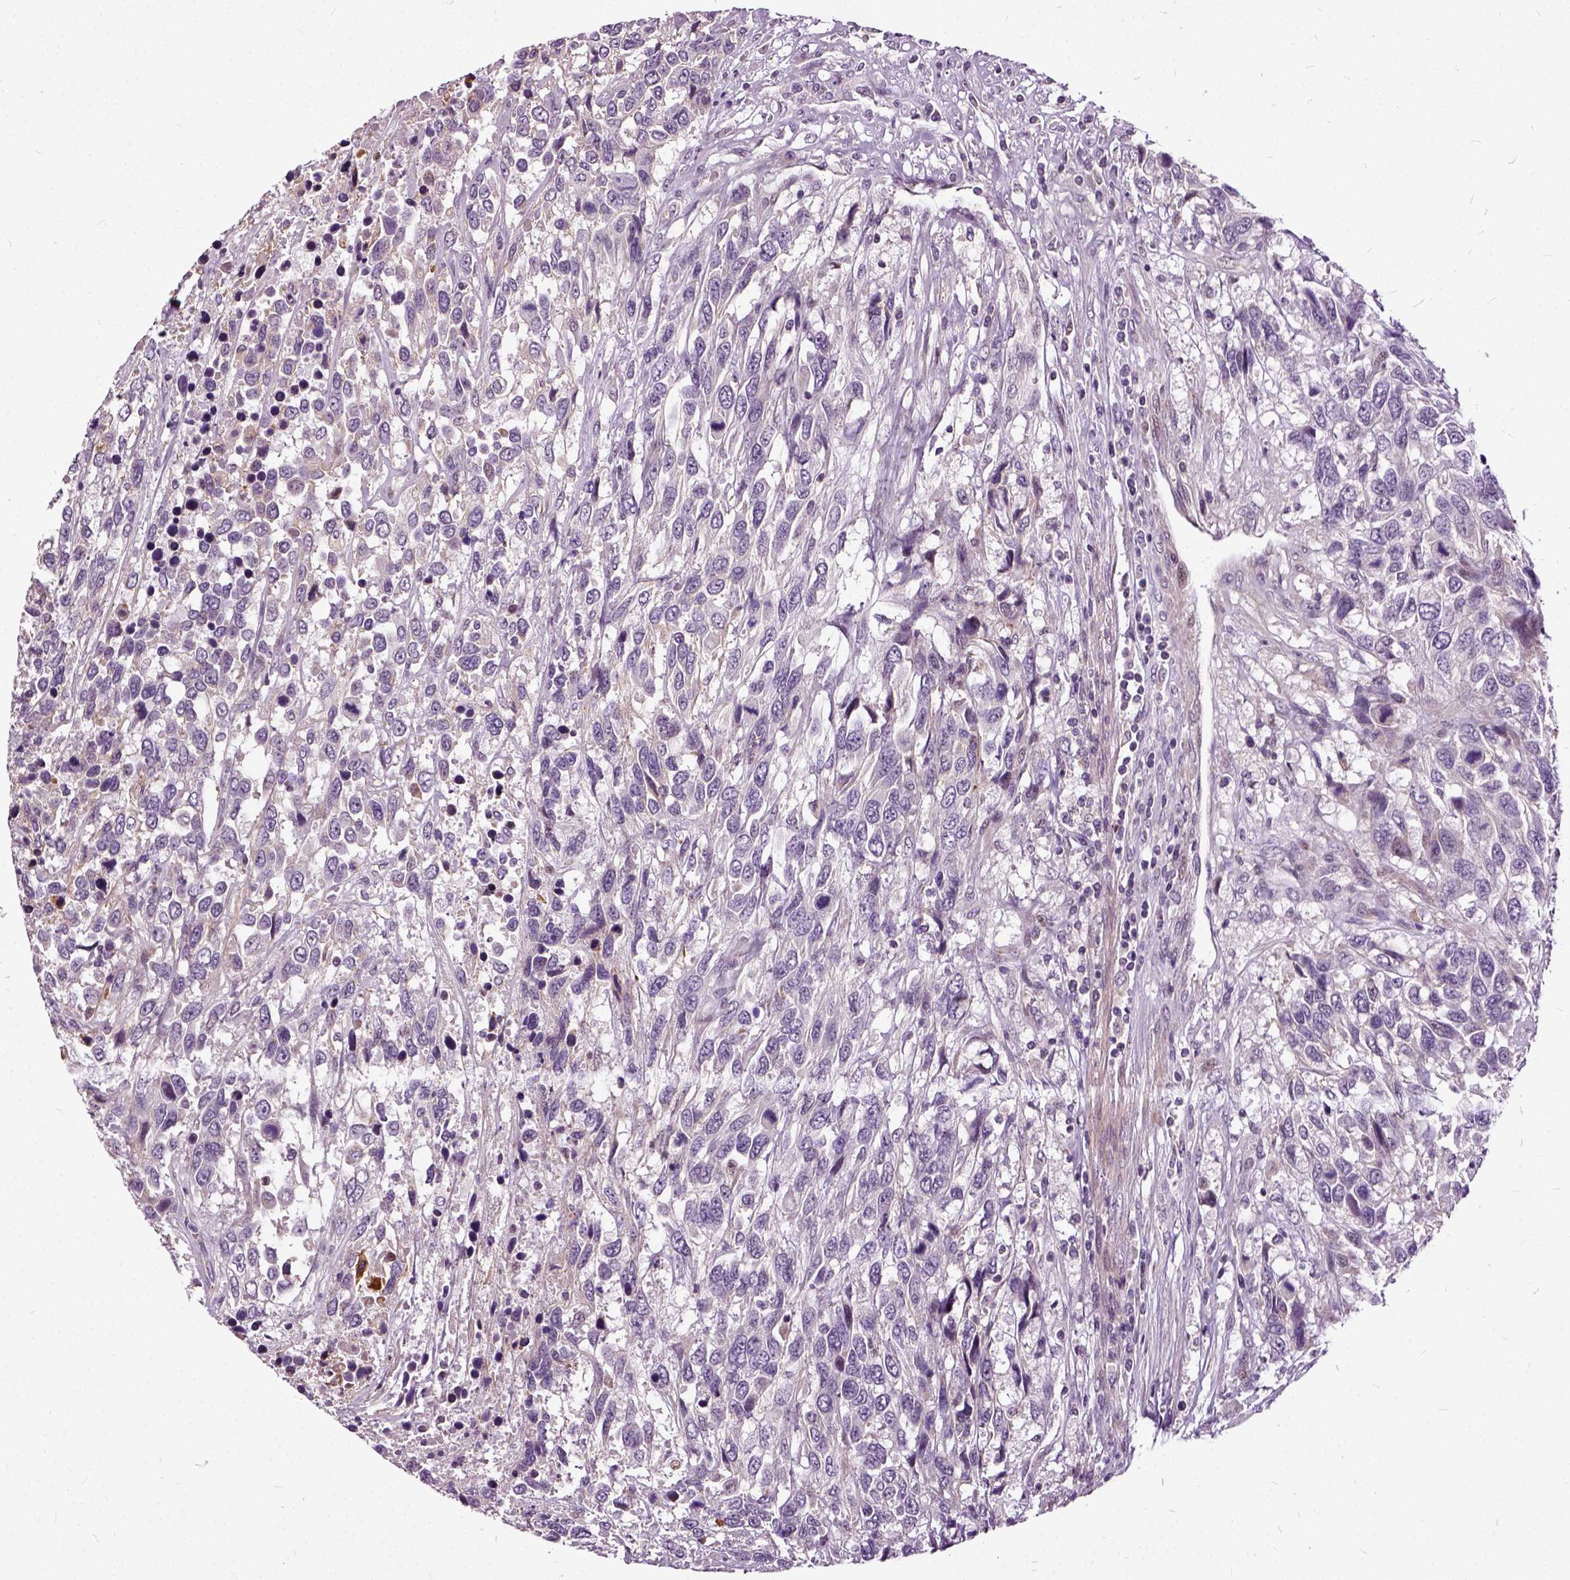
{"staining": {"intensity": "negative", "quantity": "none", "location": "none"}, "tissue": "urothelial cancer", "cell_type": "Tumor cells", "image_type": "cancer", "snomed": [{"axis": "morphology", "description": "Urothelial carcinoma, High grade"}, {"axis": "topography", "description": "Urinary bladder"}], "caption": "Urothelial cancer stained for a protein using IHC demonstrates no staining tumor cells.", "gene": "ILRUN", "patient": {"sex": "female", "age": 70}}